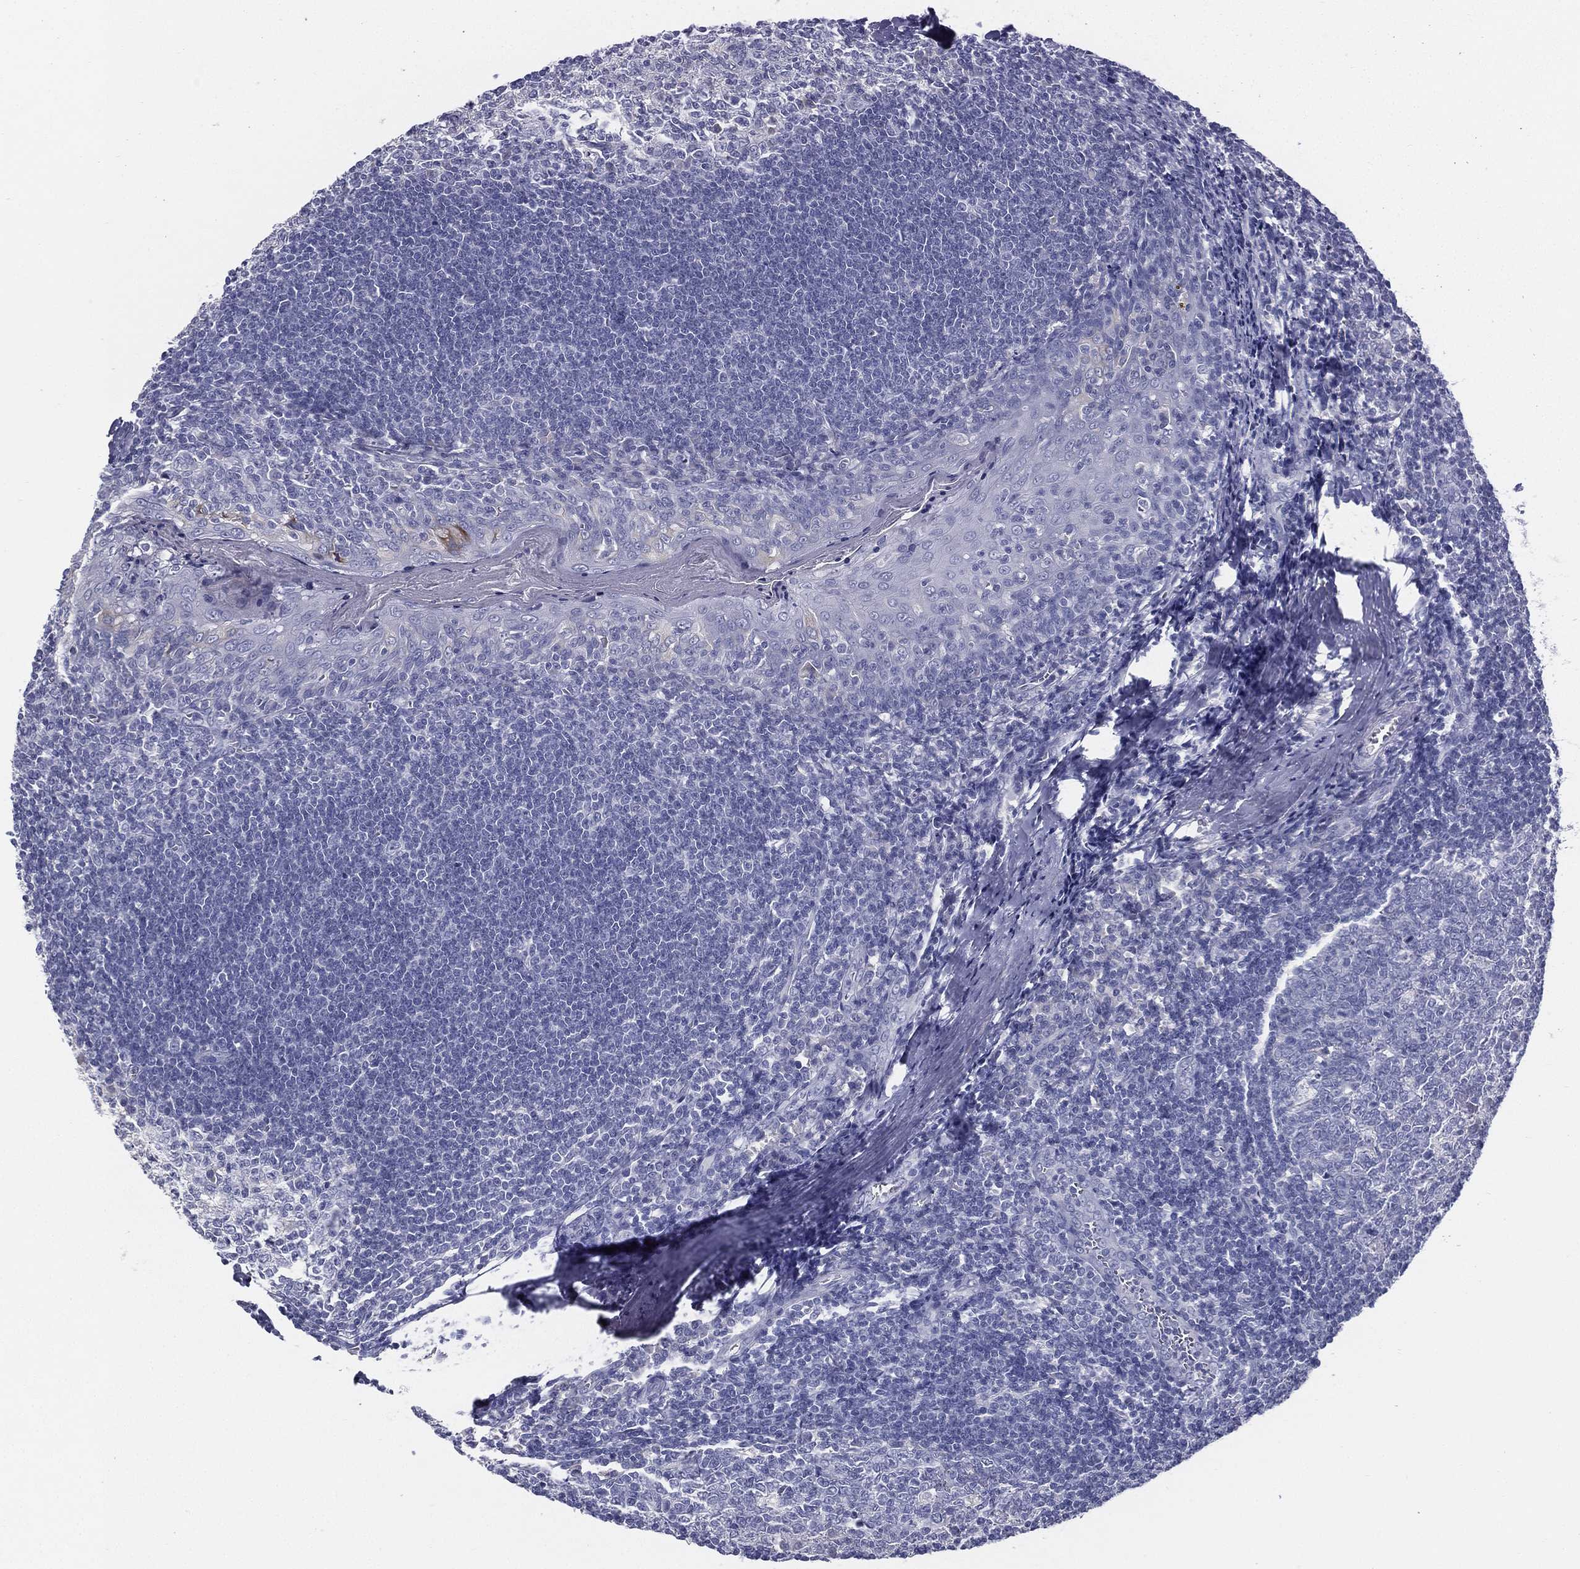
{"staining": {"intensity": "weak", "quantity": "<25%", "location": "cytoplasmic/membranous"}, "tissue": "tonsil", "cell_type": "Germinal center cells", "image_type": "normal", "snomed": [{"axis": "morphology", "description": "Normal tissue, NOS"}, {"axis": "topography", "description": "Tonsil"}], "caption": "Immunohistochemical staining of unremarkable human tonsil shows no significant positivity in germinal center cells. The staining is performed using DAB brown chromogen with nuclei counter-stained in using hematoxylin.", "gene": "STS", "patient": {"sex": "male", "age": 33}}